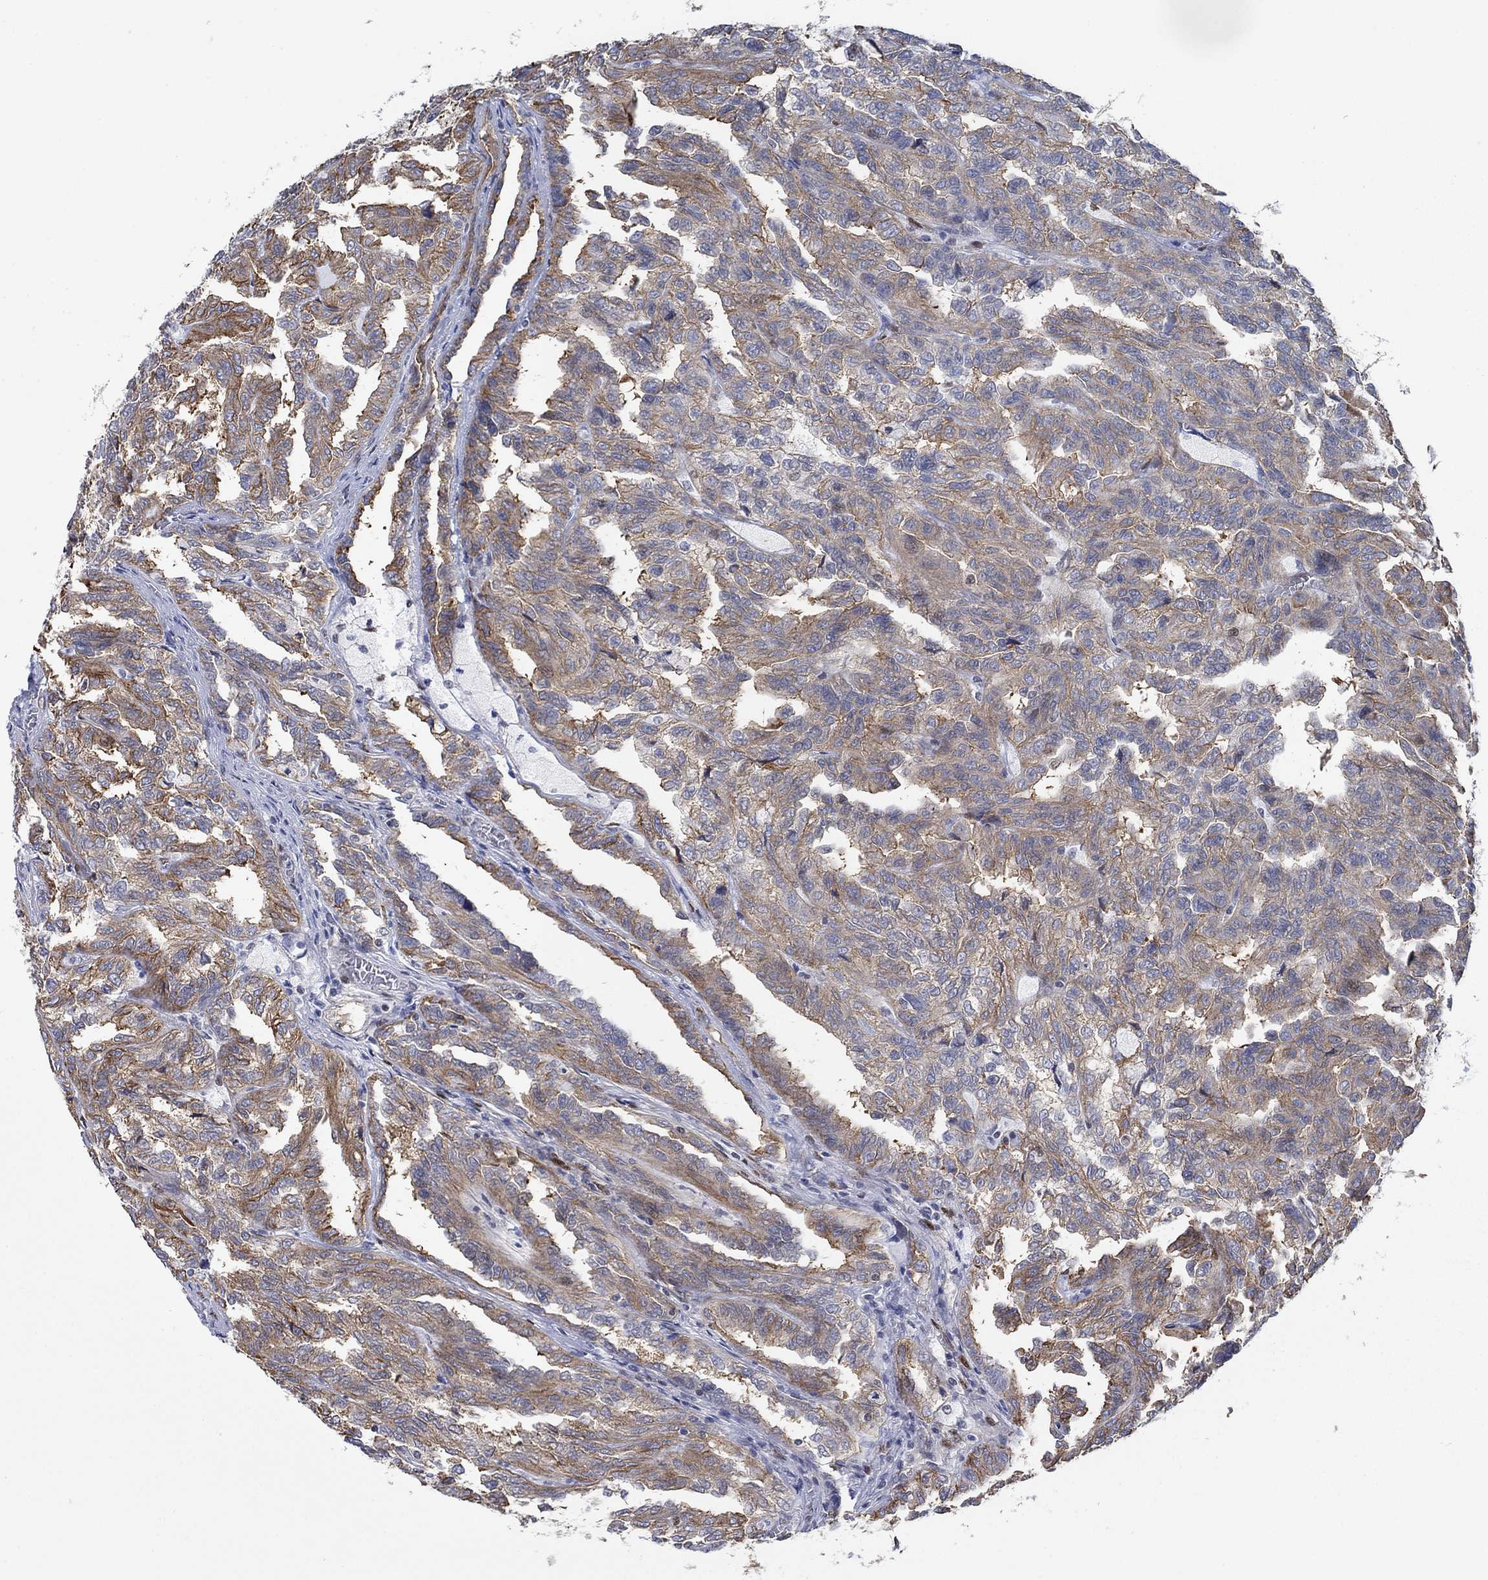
{"staining": {"intensity": "moderate", "quantity": ">75%", "location": "cytoplasmic/membranous"}, "tissue": "renal cancer", "cell_type": "Tumor cells", "image_type": "cancer", "snomed": [{"axis": "morphology", "description": "Adenocarcinoma, NOS"}, {"axis": "topography", "description": "Kidney"}], "caption": "Tumor cells show moderate cytoplasmic/membranous positivity in approximately >75% of cells in adenocarcinoma (renal). (DAB (3,3'-diaminobenzidine) = brown stain, brightfield microscopy at high magnification).", "gene": "MYO3A", "patient": {"sex": "male", "age": 79}}